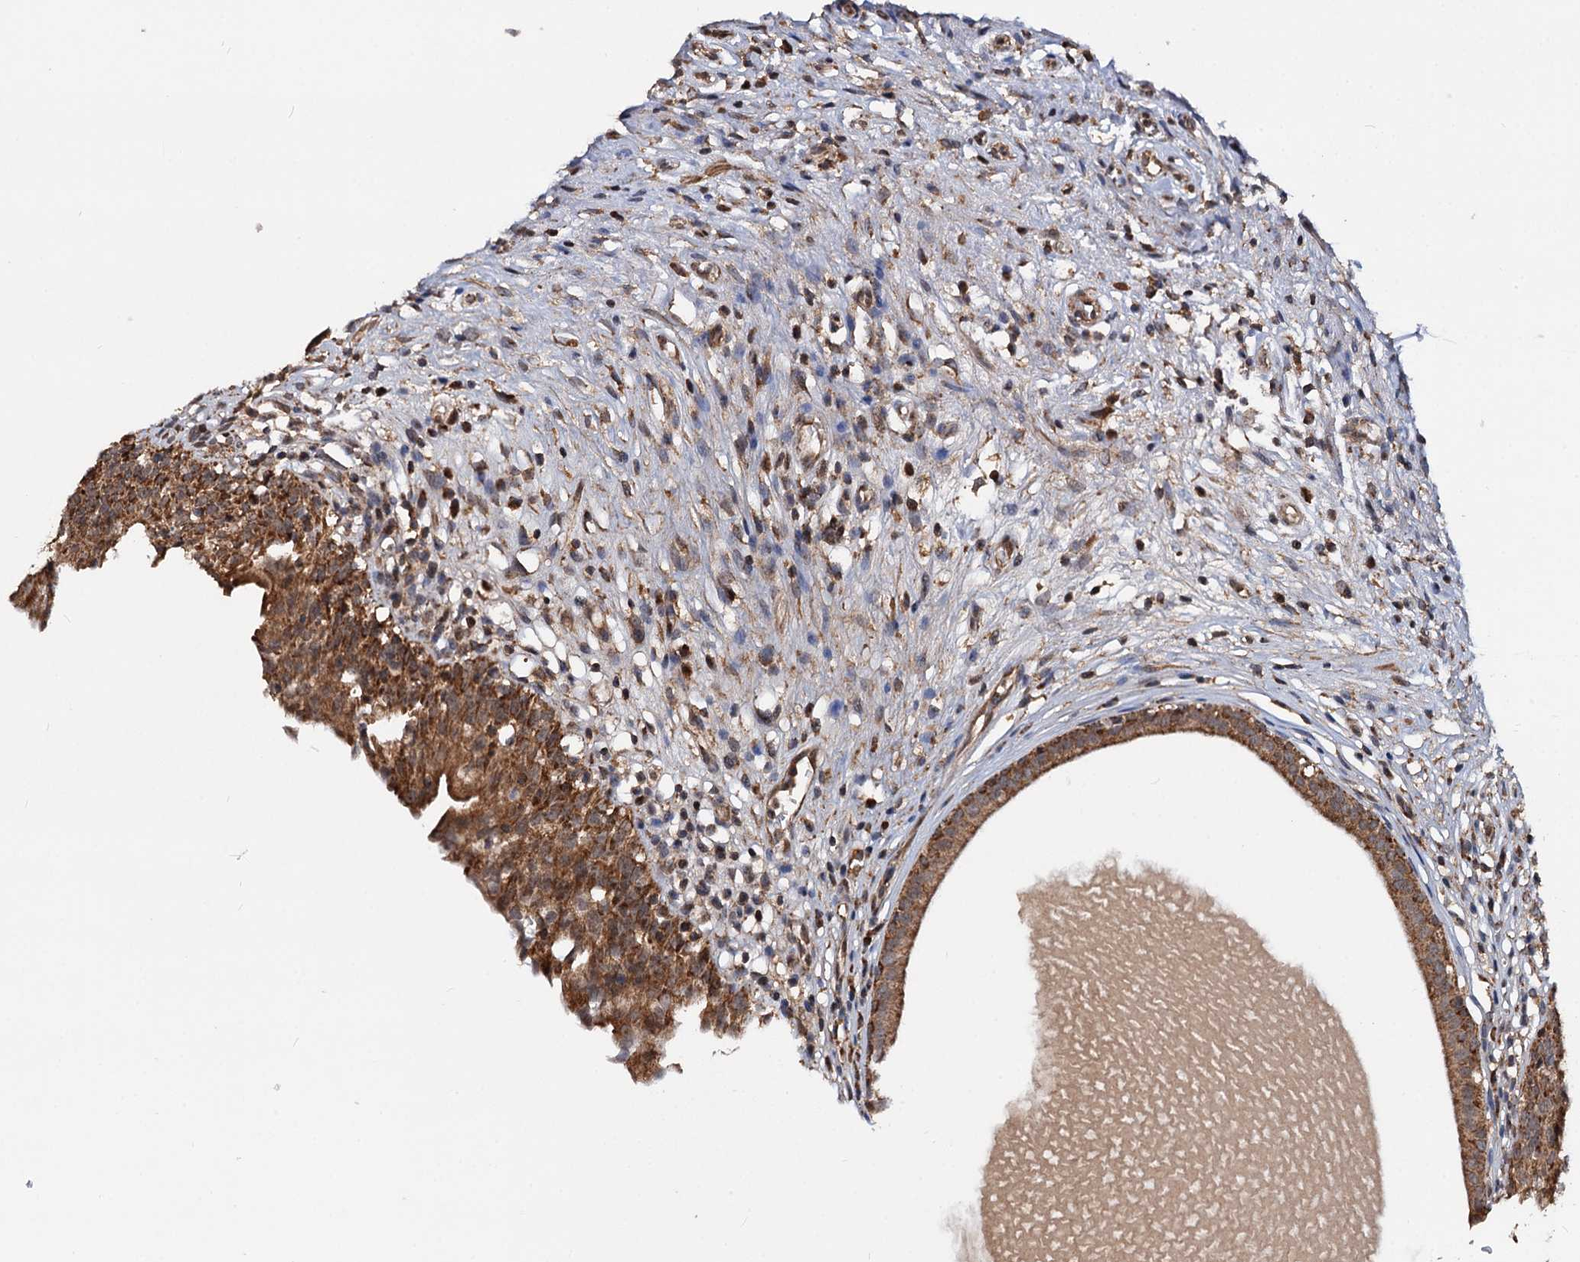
{"staining": {"intensity": "strong", "quantity": ">75%", "location": "cytoplasmic/membranous"}, "tissue": "urinary bladder", "cell_type": "Urothelial cells", "image_type": "normal", "snomed": [{"axis": "morphology", "description": "Normal tissue, NOS"}, {"axis": "morphology", "description": "Inflammation, NOS"}, {"axis": "topography", "description": "Urinary bladder"}], "caption": "IHC staining of unremarkable urinary bladder, which displays high levels of strong cytoplasmic/membranous positivity in about >75% of urothelial cells indicating strong cytoplasmic/membranous protein expression. The staining was performed using DAB (3,3'-diaminobenzidine) (brown) for protein detection and nuclei were counterstained in hematoxylin (blue).", "gene": "CEP76", "patient": {"sex": "male", "age": 63}}